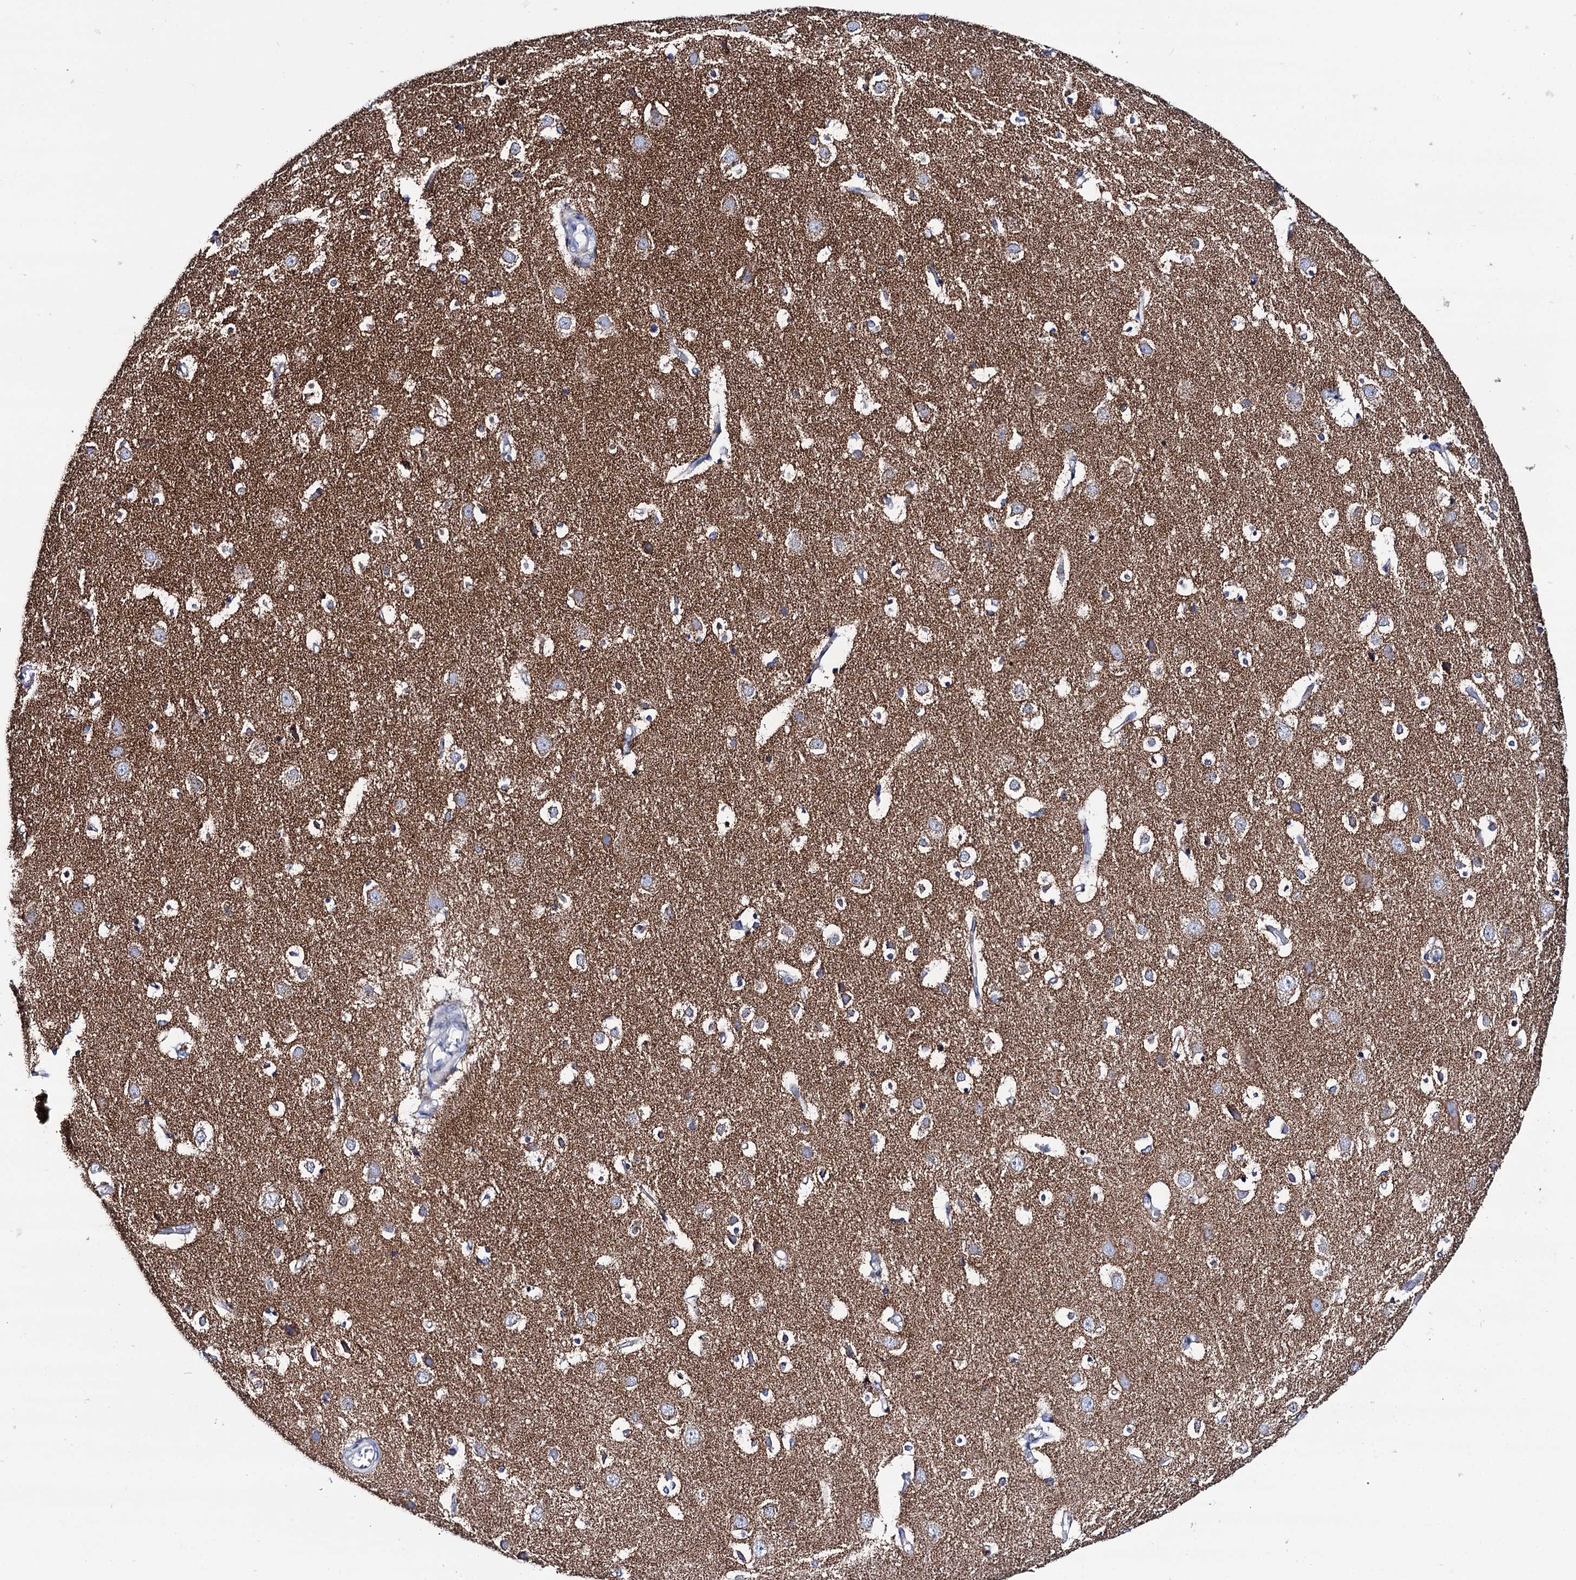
{"staining": {"intensity": "negative", "quantity": "none", "location": "none"}, "tissue": "cerebral cortex", "cell_type": "Endothelial cells", "image_type": "normal", "snomed": [{"axis": "morphology", "description": "Normal tissue, NOS"}, {"axis": "topography", "description": "Cerebral cortex"}], "caption": "DAB (3,3'-diaminobenzidine) immunohistochemical staining of normal cerebral cortex demonstrates no significant expression in endothelial cells.", "gene": "UBASH3B", "patient": {"sex": "male", "age": 54}}